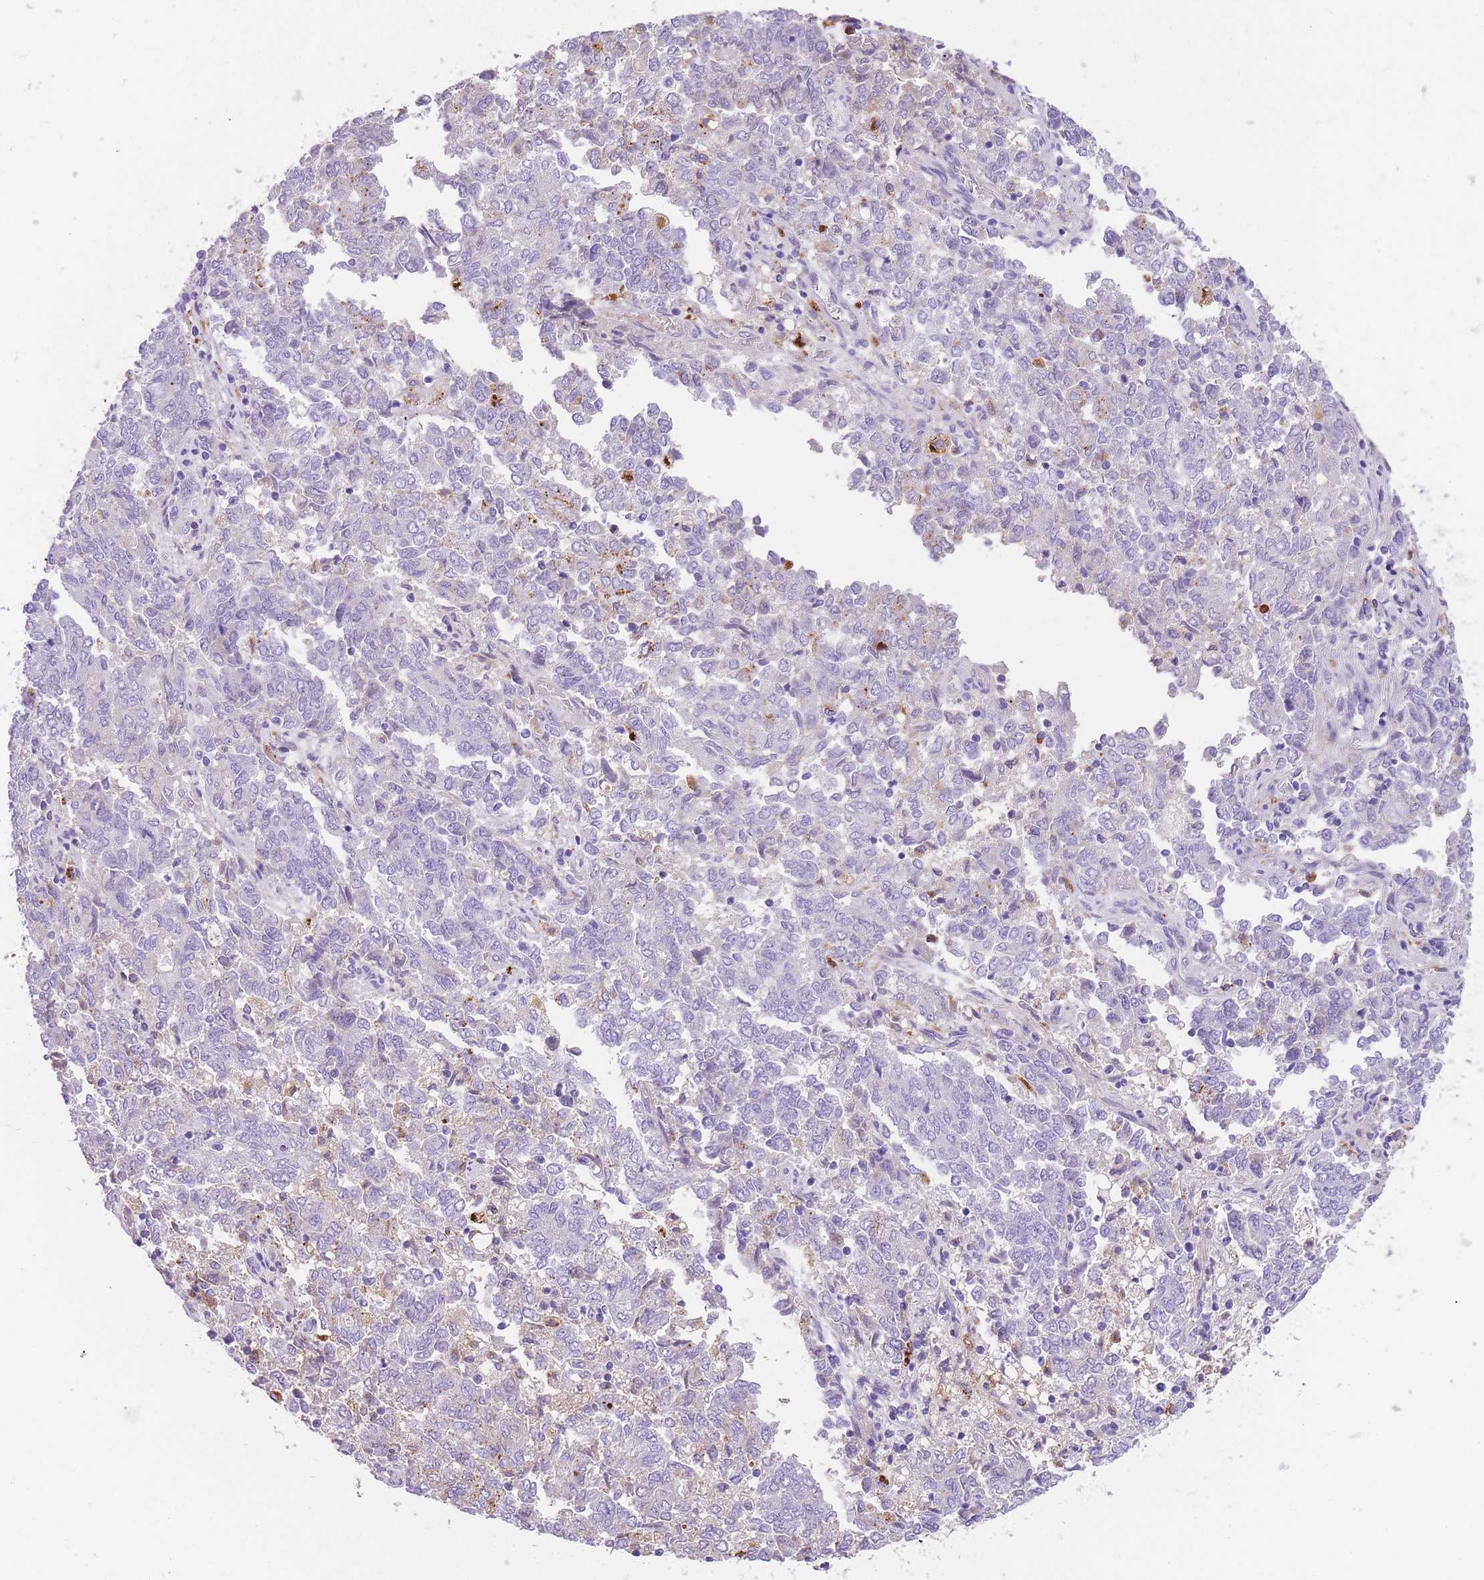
{"staining": {"intensity": "weak", "quantity": "<25%", "location": "cytoplasmic/membranous"}, "tissue": "endometrial cancer", "cell_type": "Tumor cells", "image_type": "cancer", "snomed": [{"axis": "morphology", "description": "Adenocarcinoma, NOS"}, {"axis": "topography", "description": "Endometrium"}], "caption": "Immunohistochemistry of human adenocarcinoma (endometrial) displays no staining in tumor cells. (DAB immunohistochemistry (IHC), high magnification).", "gene": "GNAT1", "patient": {"sex": "female", "age": 80}}